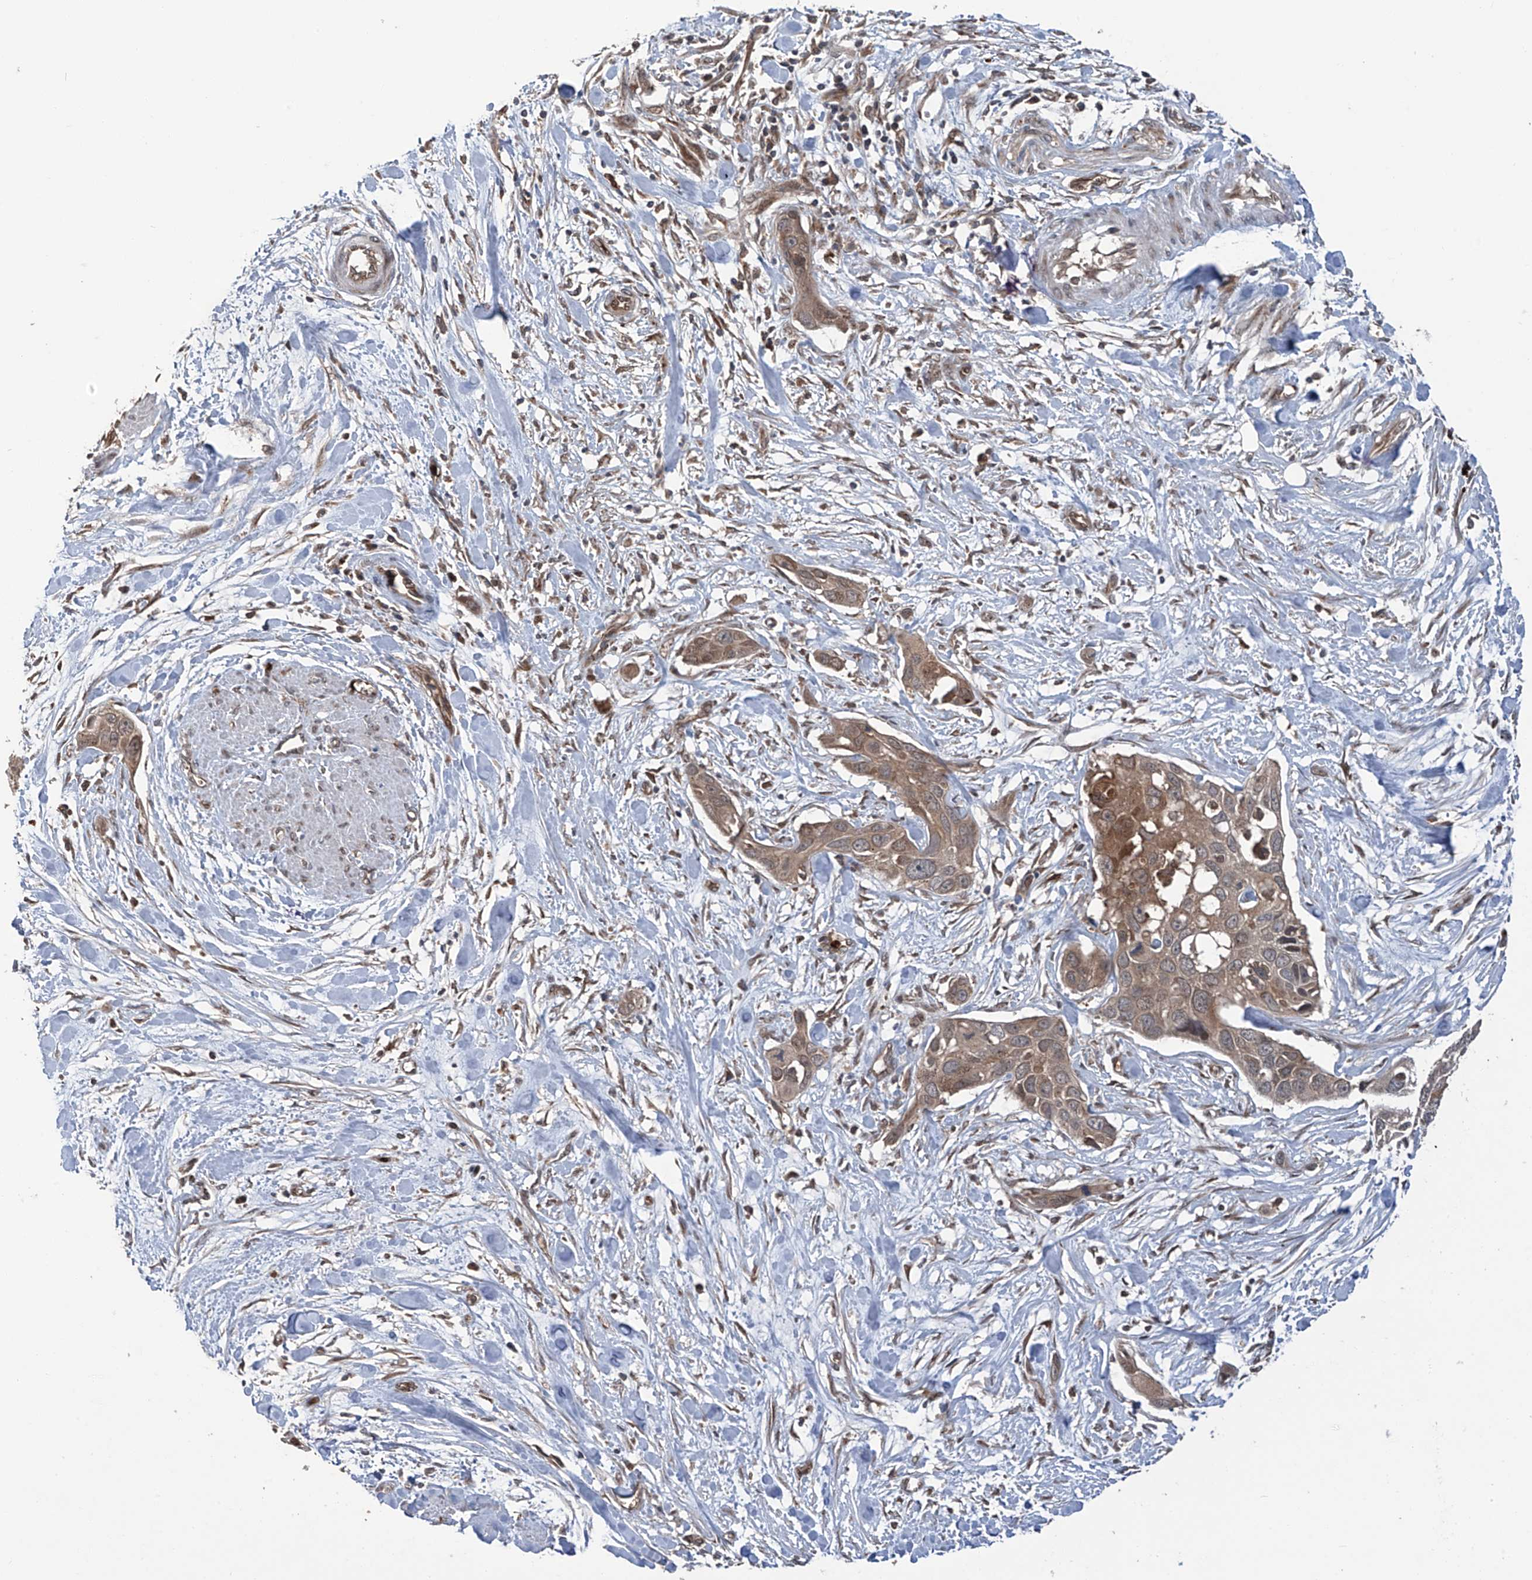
{"staining": {"intensity": "moderate", "quantity": ">75%", "location": "cytoplasmic/membranous"}, "tissue": "pancreatic cancer", "cell_type": "Tumor cells", "image_type": "cancer", "snomed": [{"axis": "morphology", "description": "Adenocarcinoma, NOS"}, {"axis": "topography", "description": "Pancreas"}], "caption": "Tumor cells demonstrate moderate cytoplasmic/membranous staining in about >75% of cells in adenocarcinoma (pancreatic).", "gene": "ZDHHC9", "patient": {"sex": "female", "age": 60}}